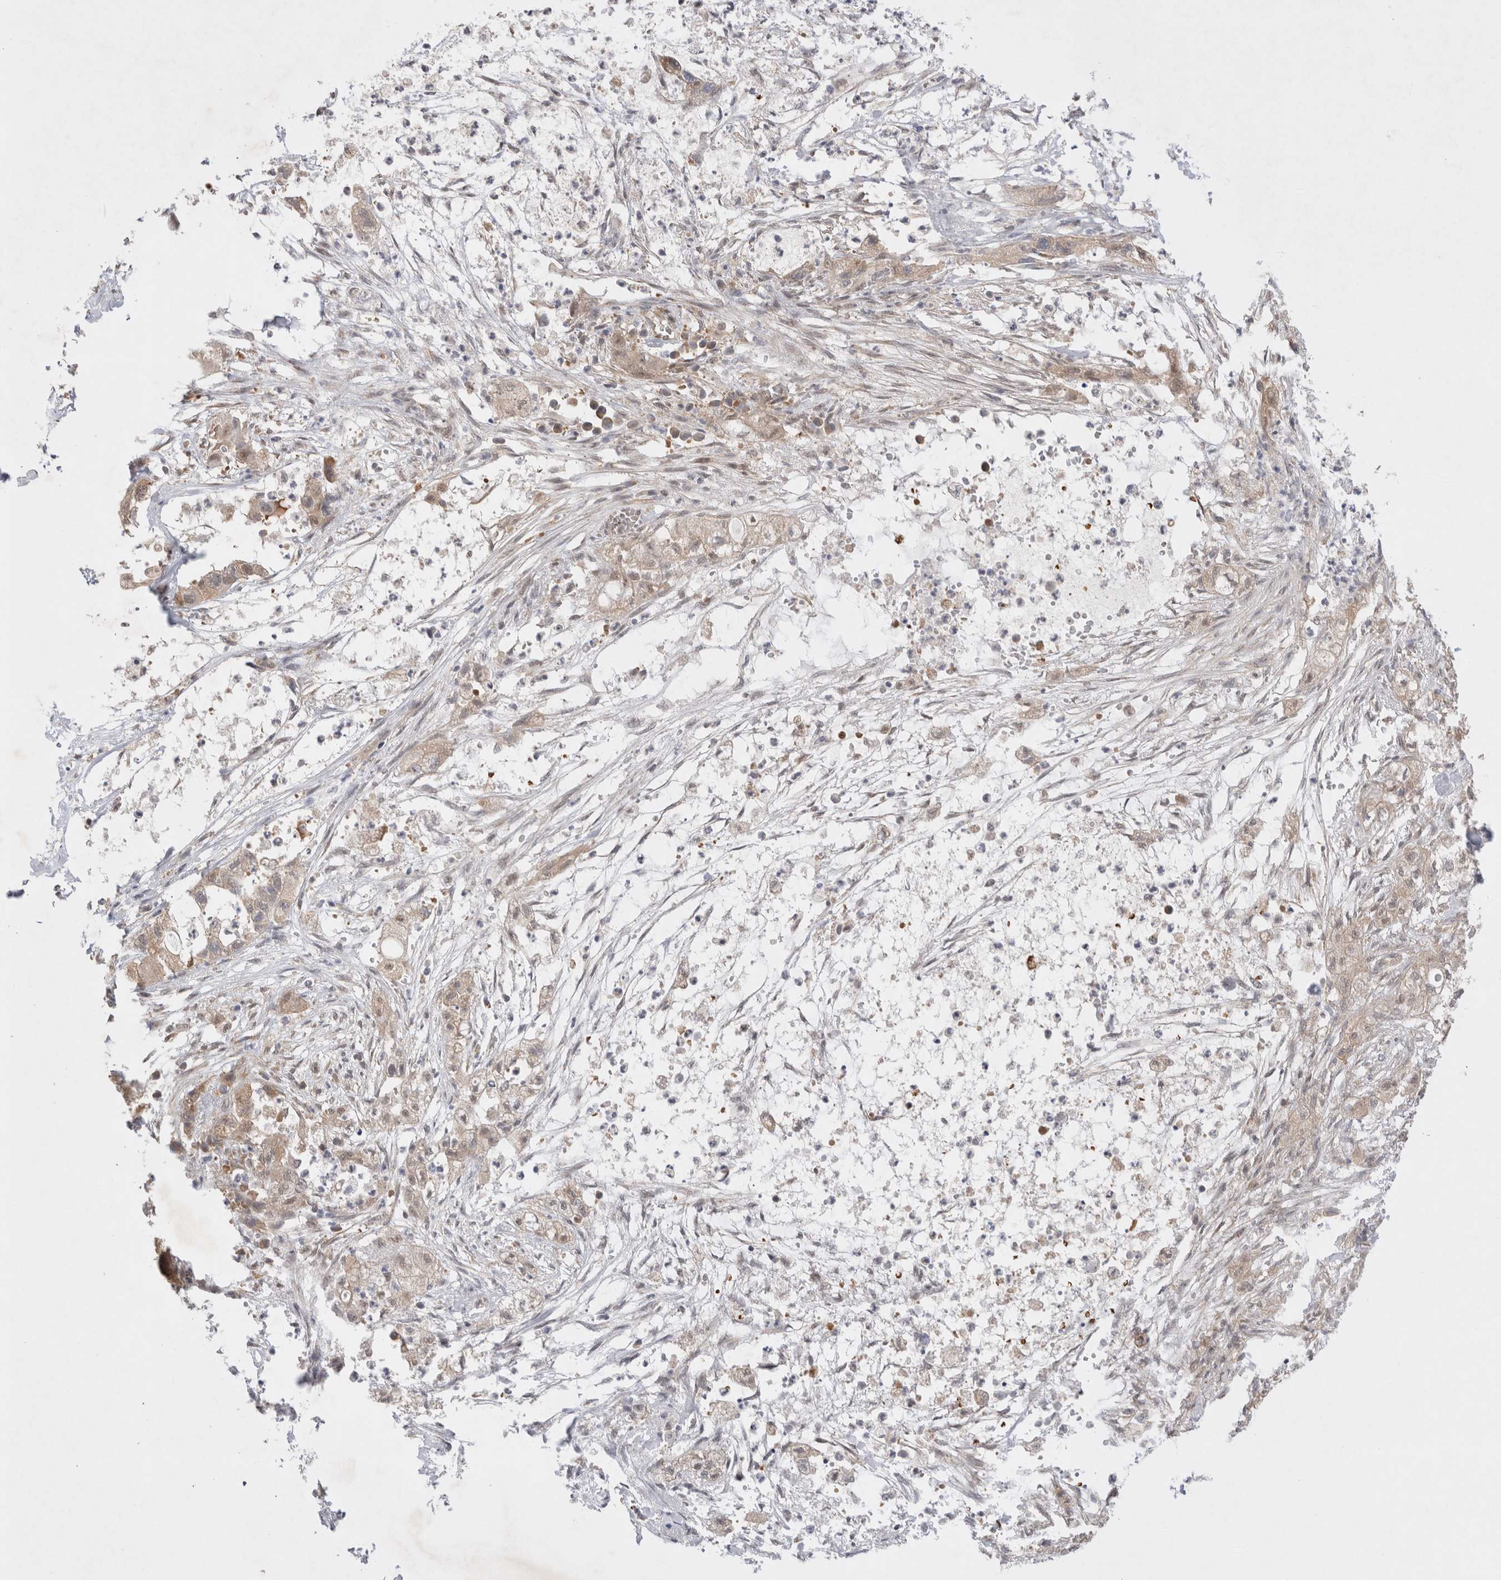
{"staining": {"intensity": "weak", "quantity": "25%-75%", "location": "cytoplasmic/membranous"}, "tissue": "pancreatic cancer", "cell_type": "Tumor cells", "image_type": "cancer", "snomed": [{"axis": "morphology", "description": "Adenocarcinoma, NOS"}, {"axis": "topography", "description": "Pancreas"}], "caption": "Weak cytoplasmic/membranous protein expression is appreciated in about 25%-75% of tumor cells in pancreatic adenocarcinoma.", "gene": "EIF3E", "patient": {"sex": "female", "age": 78}}